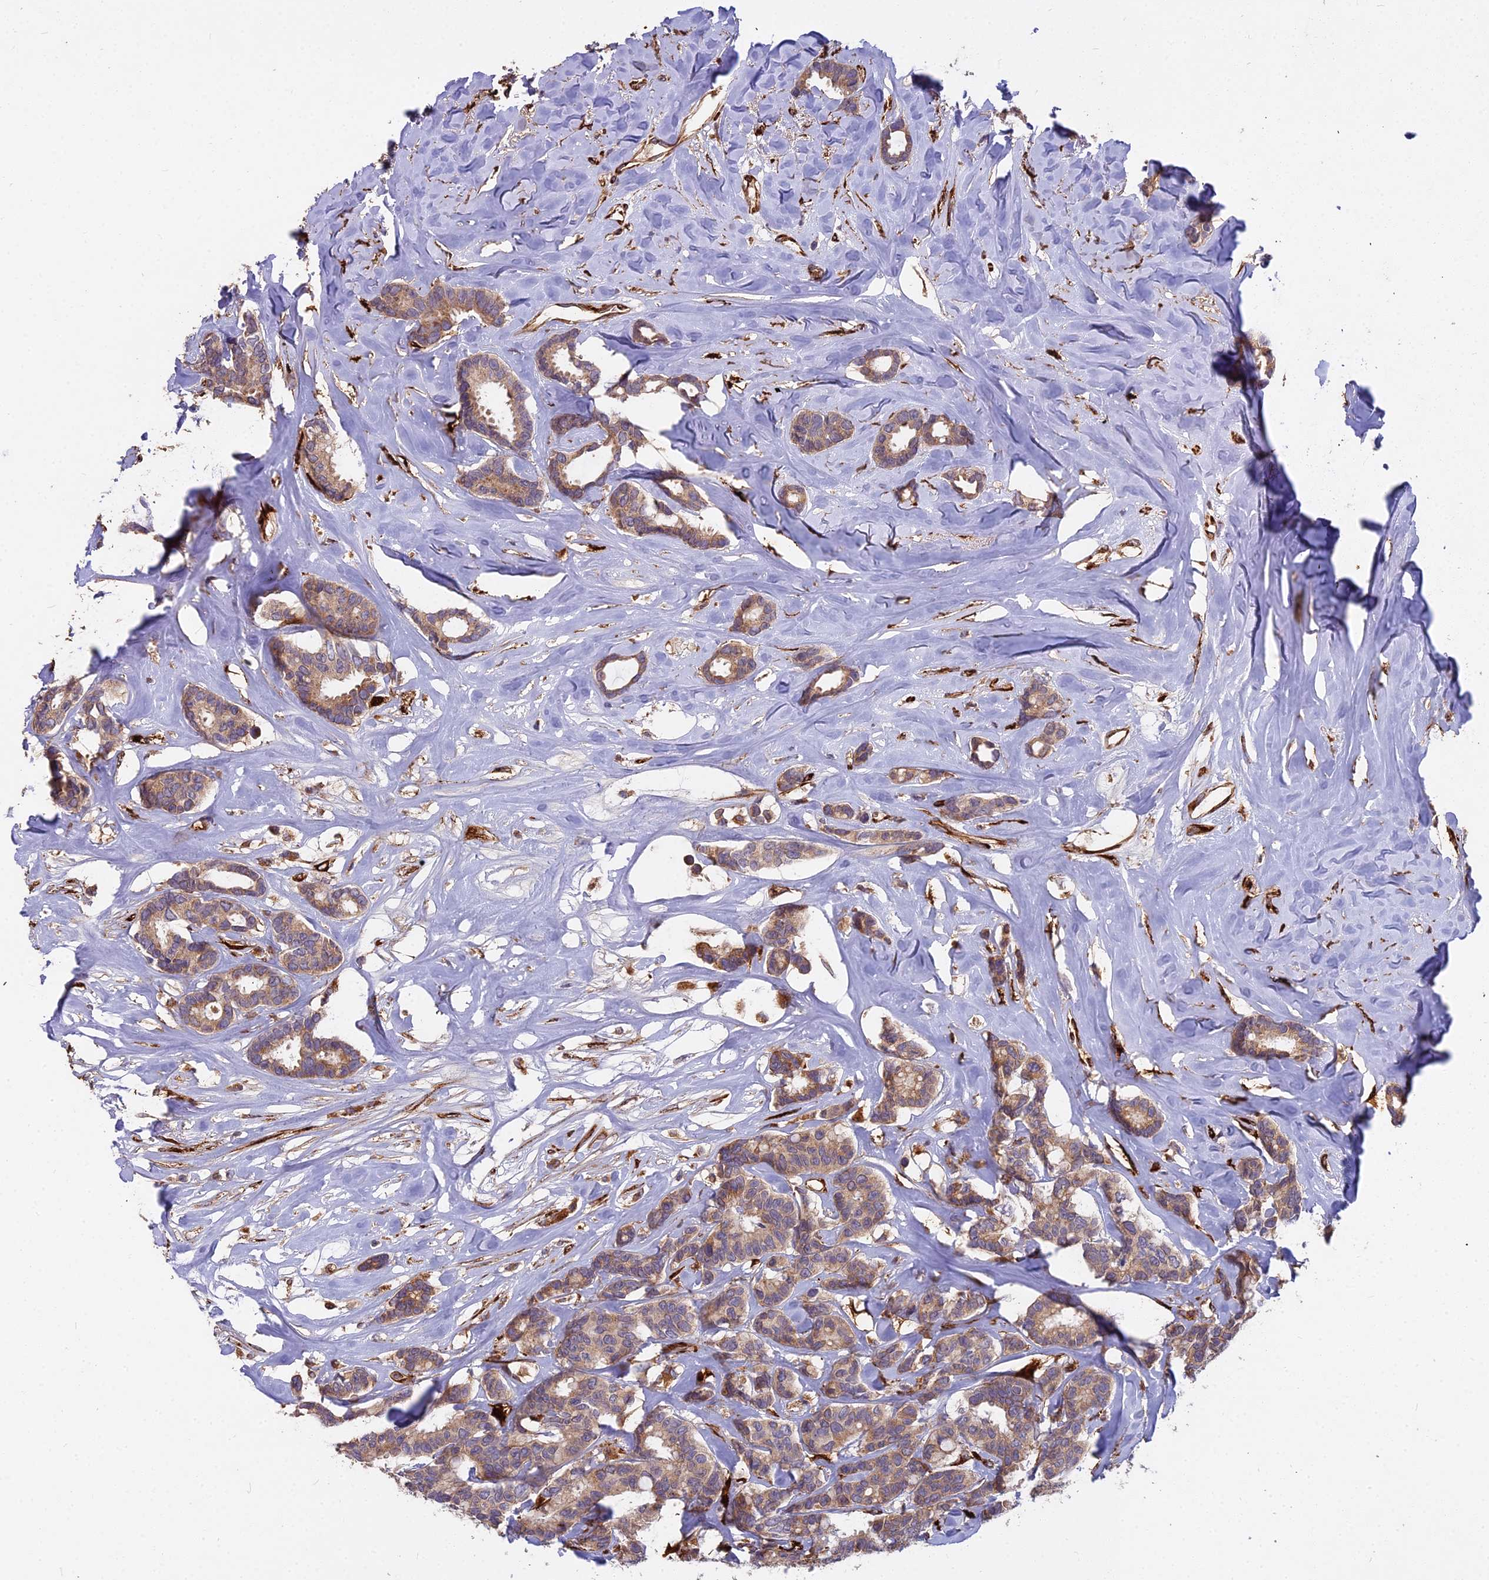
{"staining": {"intensity": "moderate", "quantity": ">75%", "location": "cytoplasmic/membranous"}, "tissue": "breast cancer", "cell_type": "Tumor cells", "image_type": "cancer", "snomed": [{"axis": "morphology", "description": "Duct carcinoma"}, {"axis": "topography", "description": "Breast"}], "caption": "IHC (DAB (3,3'-diaminobenzidine)) staining of infiltrating ductal carcinoma (breast) displays moderate cytoplasmic/membranous protein expression in approximately >75% of tumor cells.", "gene": "NDUFAF7", "patient": {"sex": "female", "age": 87}}